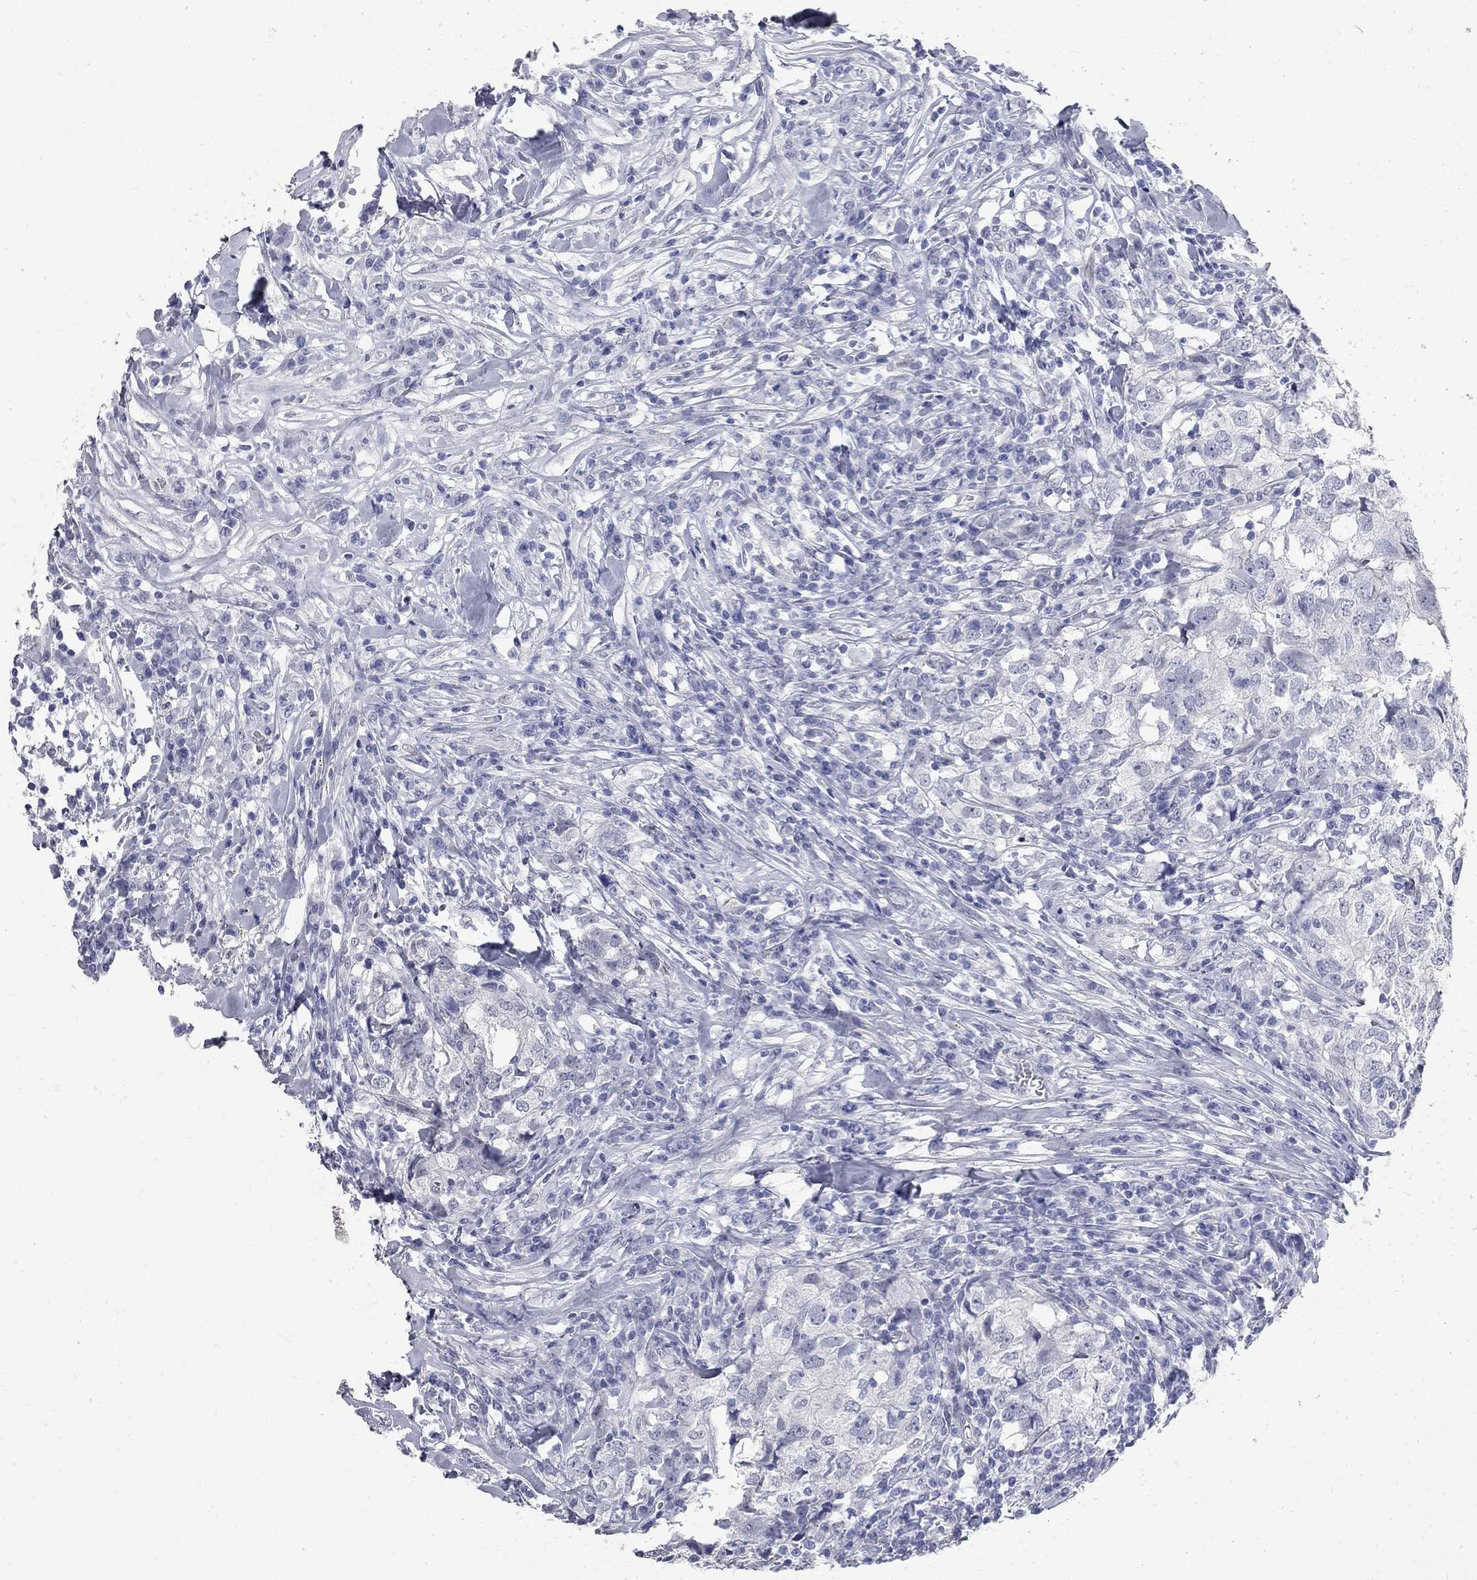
{"staining": {"intensity": "negative", "quantity": "none", "location": "none"}, "tissue": "breast cancer", "cell_type": "Tumor cells", "image_type": "cancer", "snomed": [{"axis": "morphology", "description": "Duct carcinoma"}, {"axis": "topography", "description": "Breast"}], "caption": "High power microscopy histopathology image of an IHC photomicrograph of invasive ductal carcinoma (breast), revealing no significant staining in tumor cells.", "gene": "BPIFB1", "patient": {"sex": "female", "age": 30}}